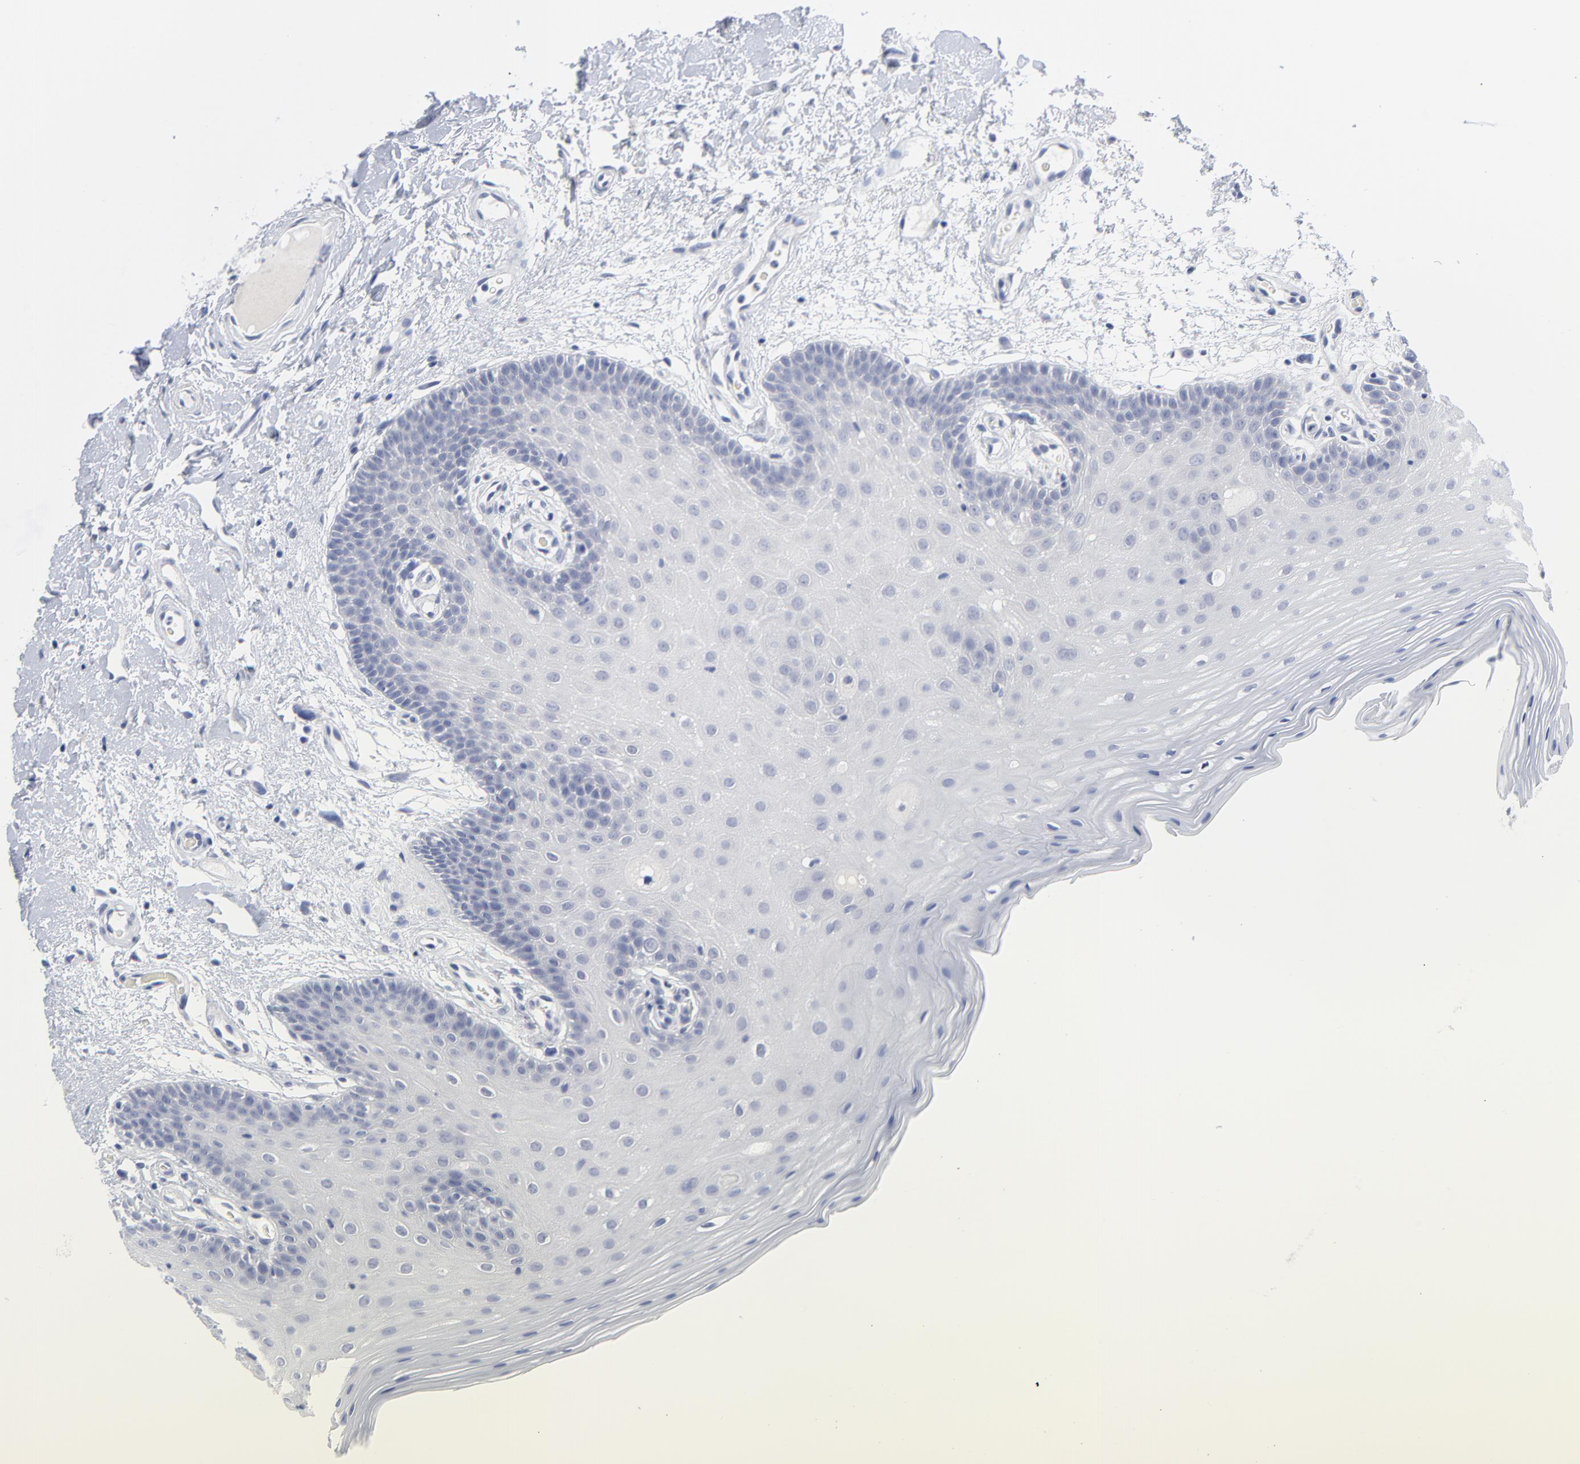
{"staining": {"intensity": "negative", "quantity": "none", "location": "none"}, "tissue": "oral mucosa", "cell_type": "Squamous epithelial cells", "image_type": "normal", "snomed": [{"axis": "morphology", "description": "Normal tissue, NOS"}, {"axis": "morphology", "description": "Squamous cell carcinoma, NOS"}, {"axis": "topography", "description": "Skeletal muscle"}, {"axis": "topography", "description": "Oral tissue"}, {"axis": "topography", "description": "Head-Neck"}], "caption": "IHC image of unremarkable oral mucosa: human oral mucosa stained with DAB (3,3'-diaminobenzidine) displays no significant protein positivity in squamous epithelial cells.", "gene": "CLEC4G", "patient": {"sex": "male", "age": 71}}